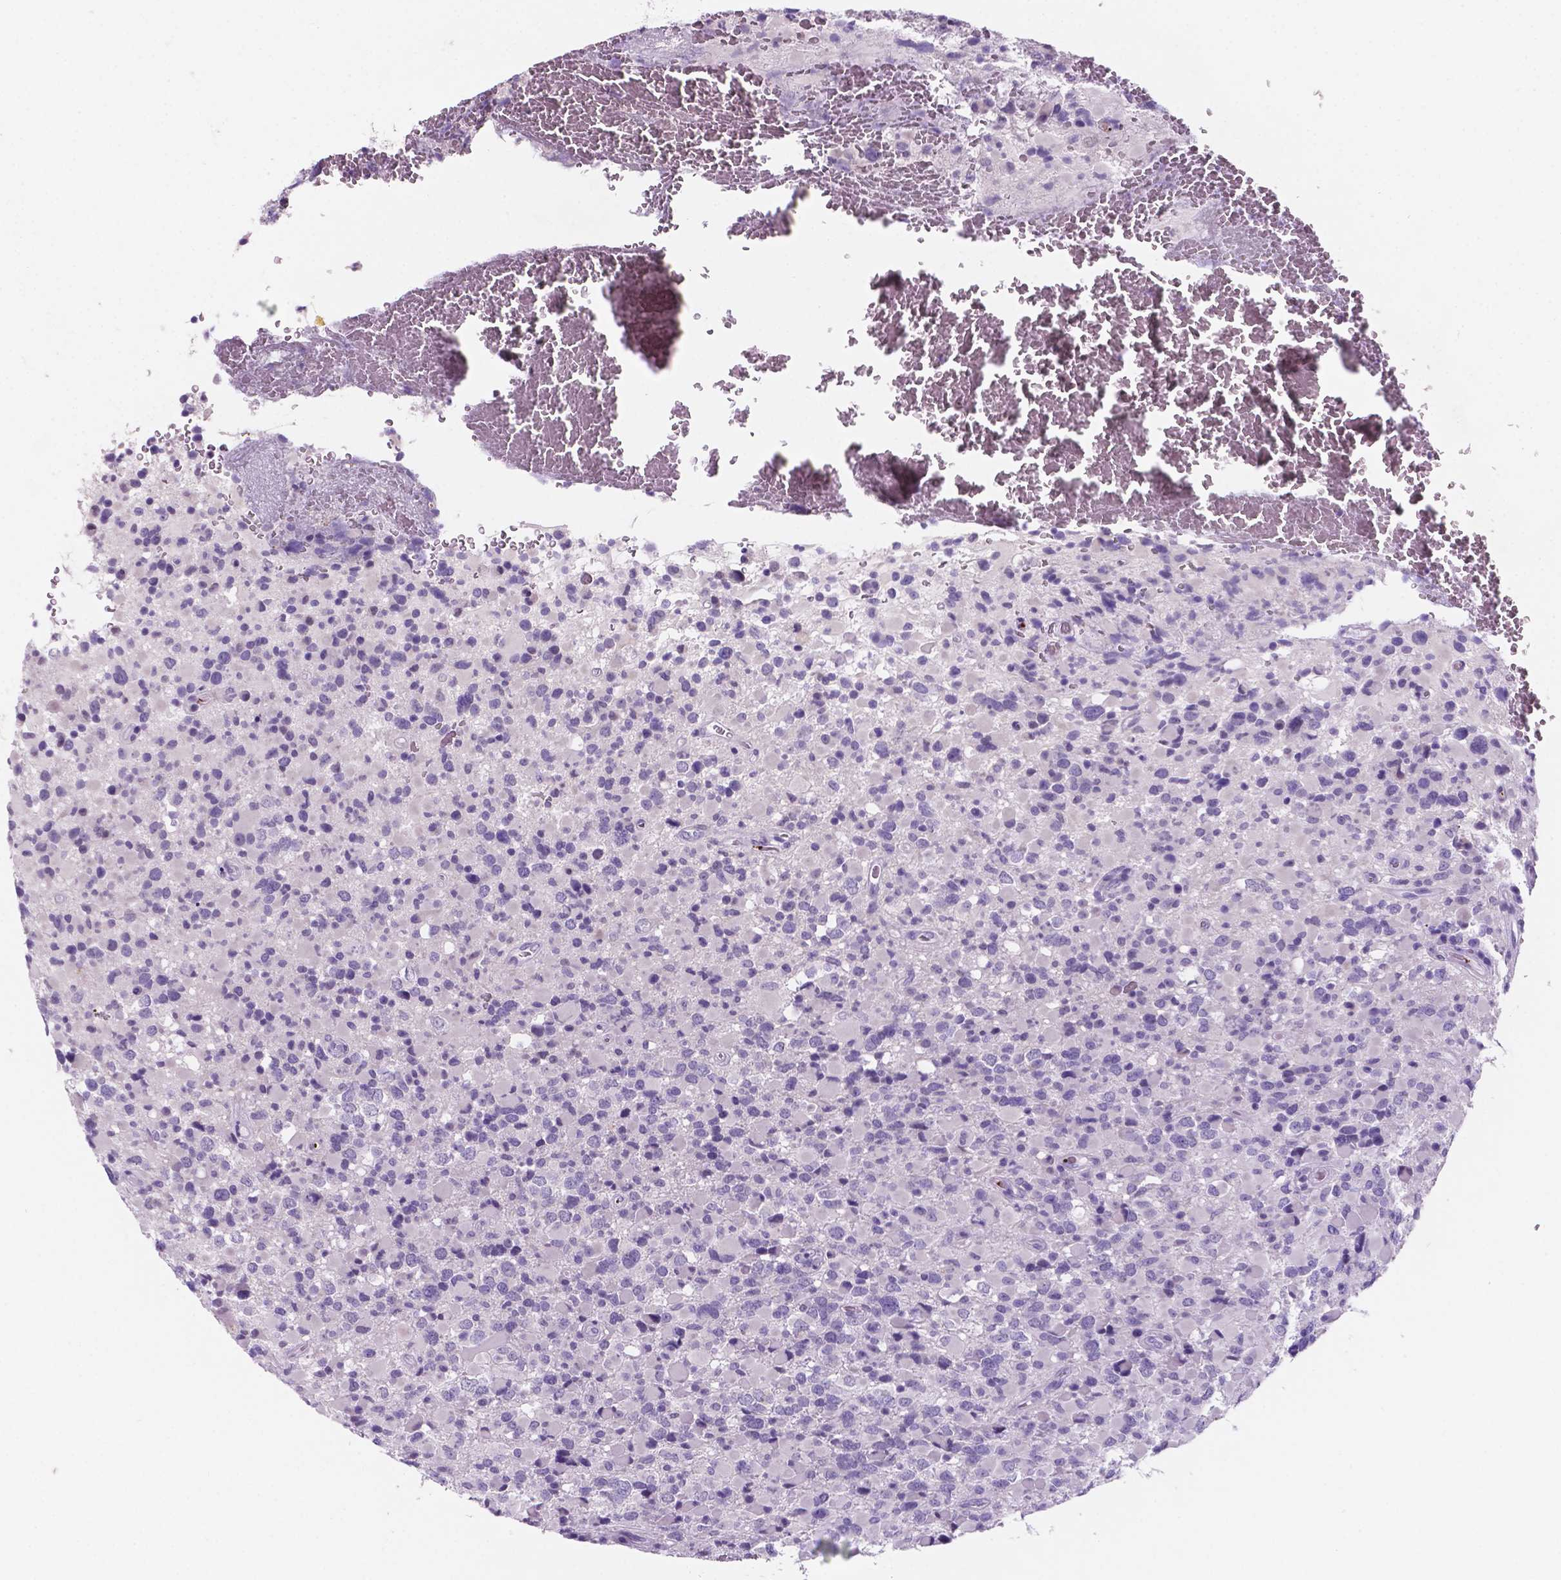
{"staining": {"intensity": "negative", "quantity": "none", "location": "none"}, "tissue": "glioma", "cell_type": "Tumor cells", "image_type": "cancer", "snomed": [{"axis": "morphology", "description": "Glioma, malignant, High grade"}, {"axis": "topography", "description": "Brain"}], "caption": "This image is of malignant glioma (high-grade) stained with immunohistochemistry (IHC) to label a protein in brown with the nuclei are counter-stained blue. There is no expression in tumor cells.", "gene": "EBLN2", "patient": {"sex": "female", "age": 40}}